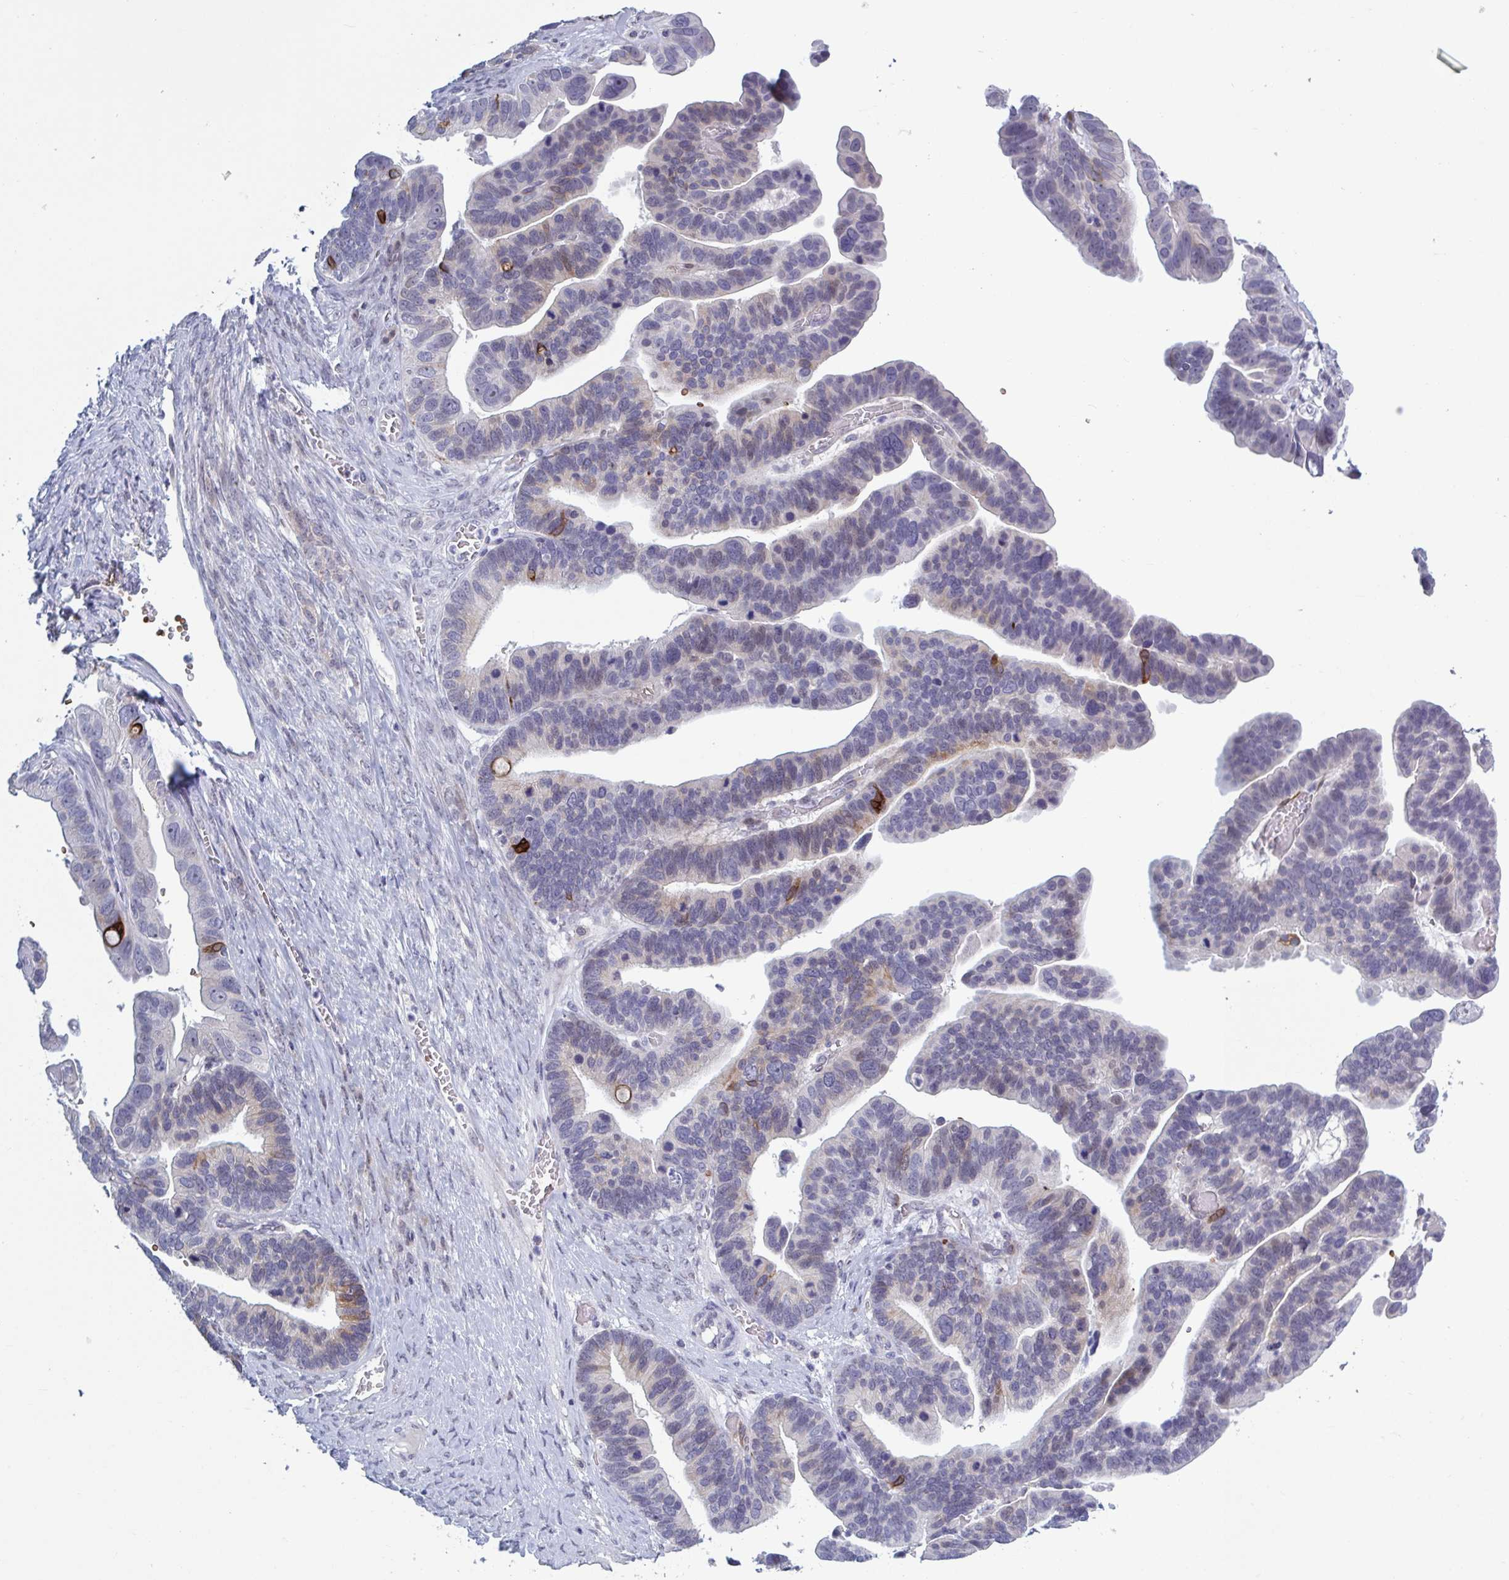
{"staining": {"intensity": "moderate", "quantity": "<25%", "location": "cytoplasmic/membranous"}, "tissue": "ovarian cancer", "cell_type": "Tumor cells", "image_type": "cancer", "snomed": [{"axis": "morphology", "description": "Cystadenocarcinoma, serous, NOS"}, {"axis": "topography", "description": "Ovary"}], "caption": "High-power microscopy captured an IHC micrograph of ovarian cancer, revealing moderate cytoplasmic/membranous positivity in approximately <25% of tumor cells.", "gene": "HSD11B2", "patient": {"sex": "female", "age": 56}}